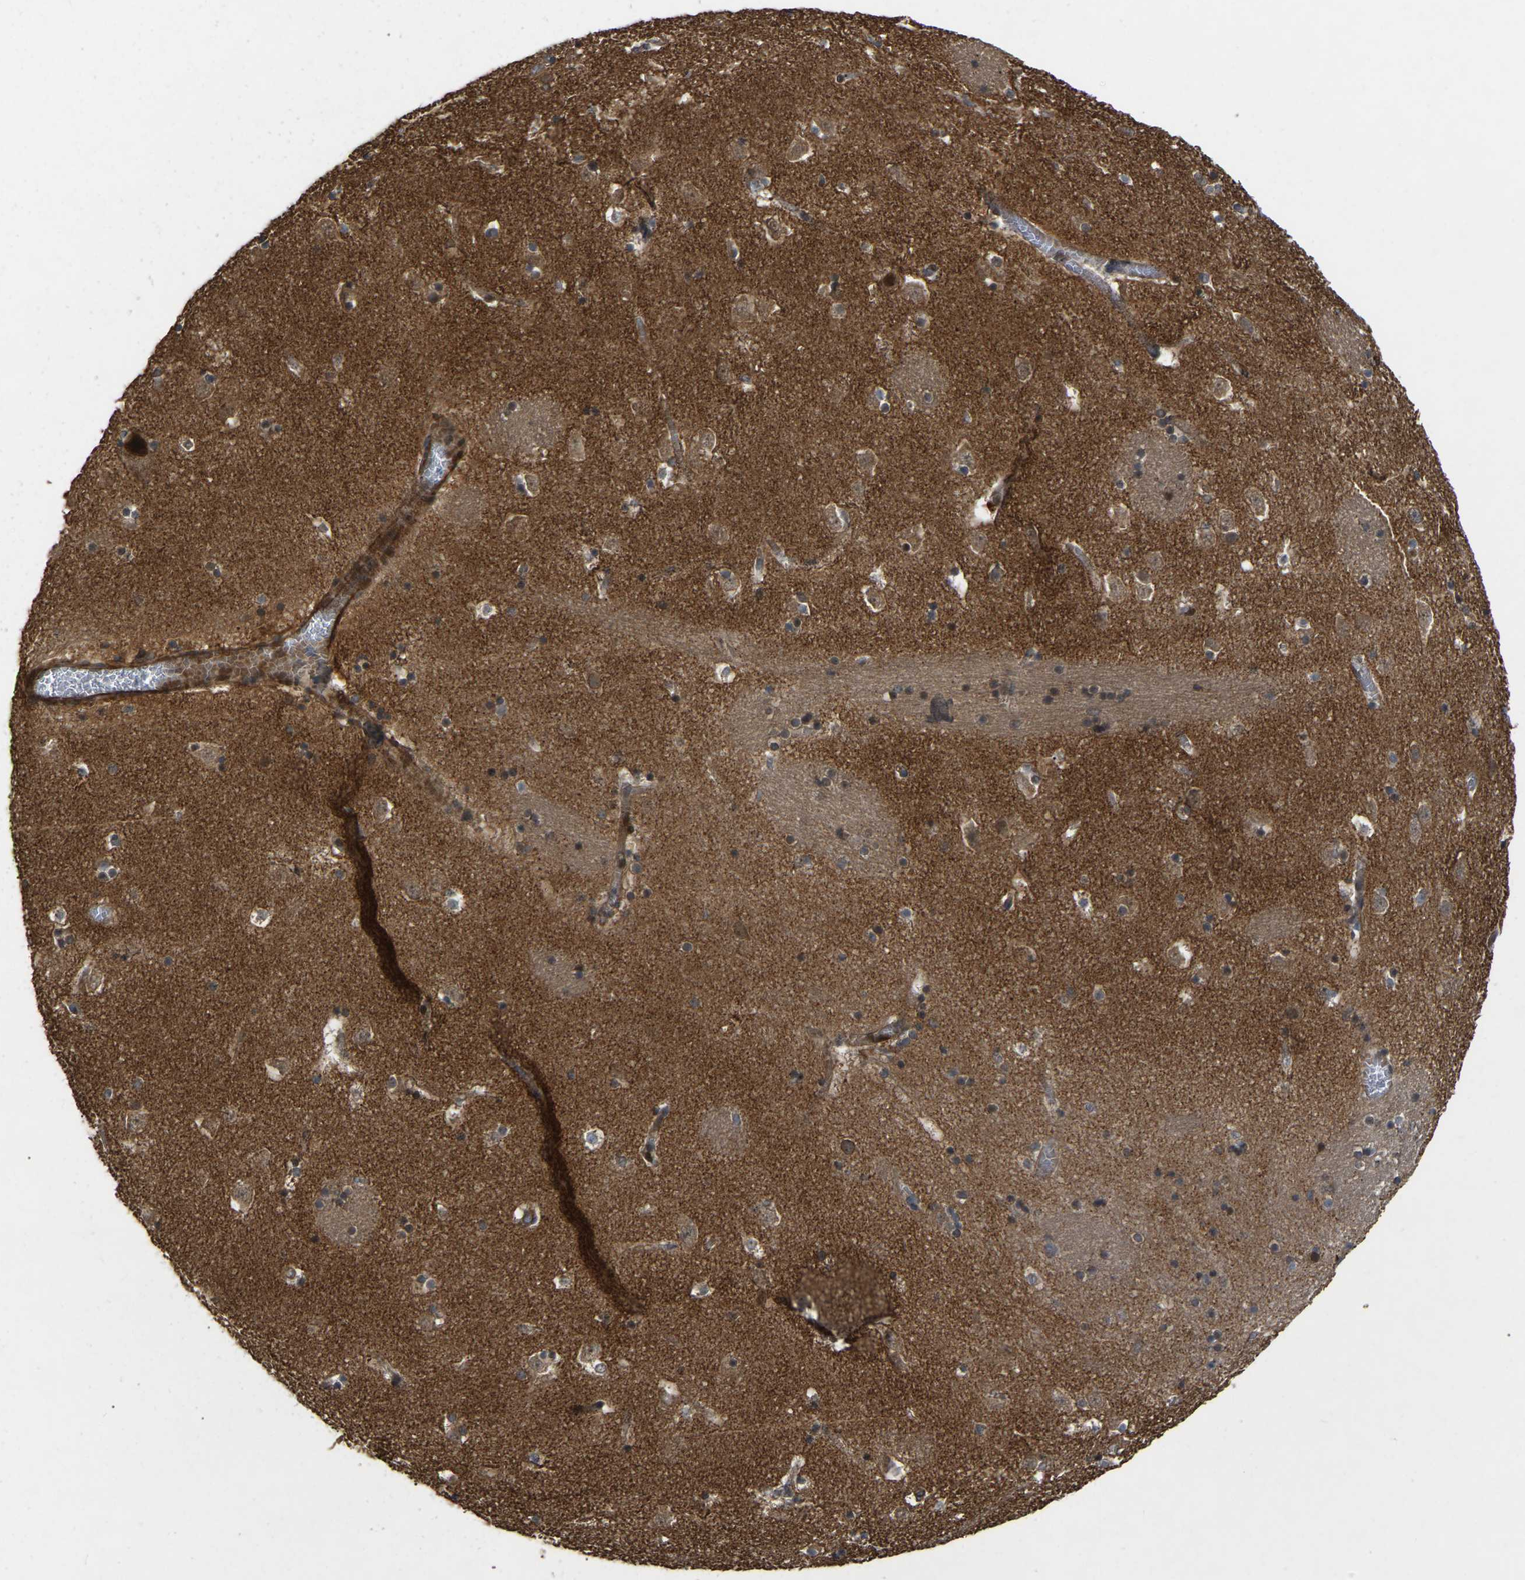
{"staining": {"intensity": "moderate", "quantity": ">75%", "location": "cytoplasmic/membranous"}, "tissue": "caudate", "cell_type": "Glial cells", "image_type": "normal", "snomed": [{"axis": "morphology", "description": "Normal tissue, NOS"}, {"axis": "topography", "description": "Lateral ventricle wall"}], "caption": "A photomicrograph of human caudate stained for a protein exhibits moderate cytoplasmic/membranous brown staining in glial cells. The staining was performed using DAB (3,3'-diaminobenzidine), with brown indicating positive protein expression. Nuclei are stained blue with hematoxylin.", "gene": "KIAA1549", "patient": {"sex": "male", "age": 45}}